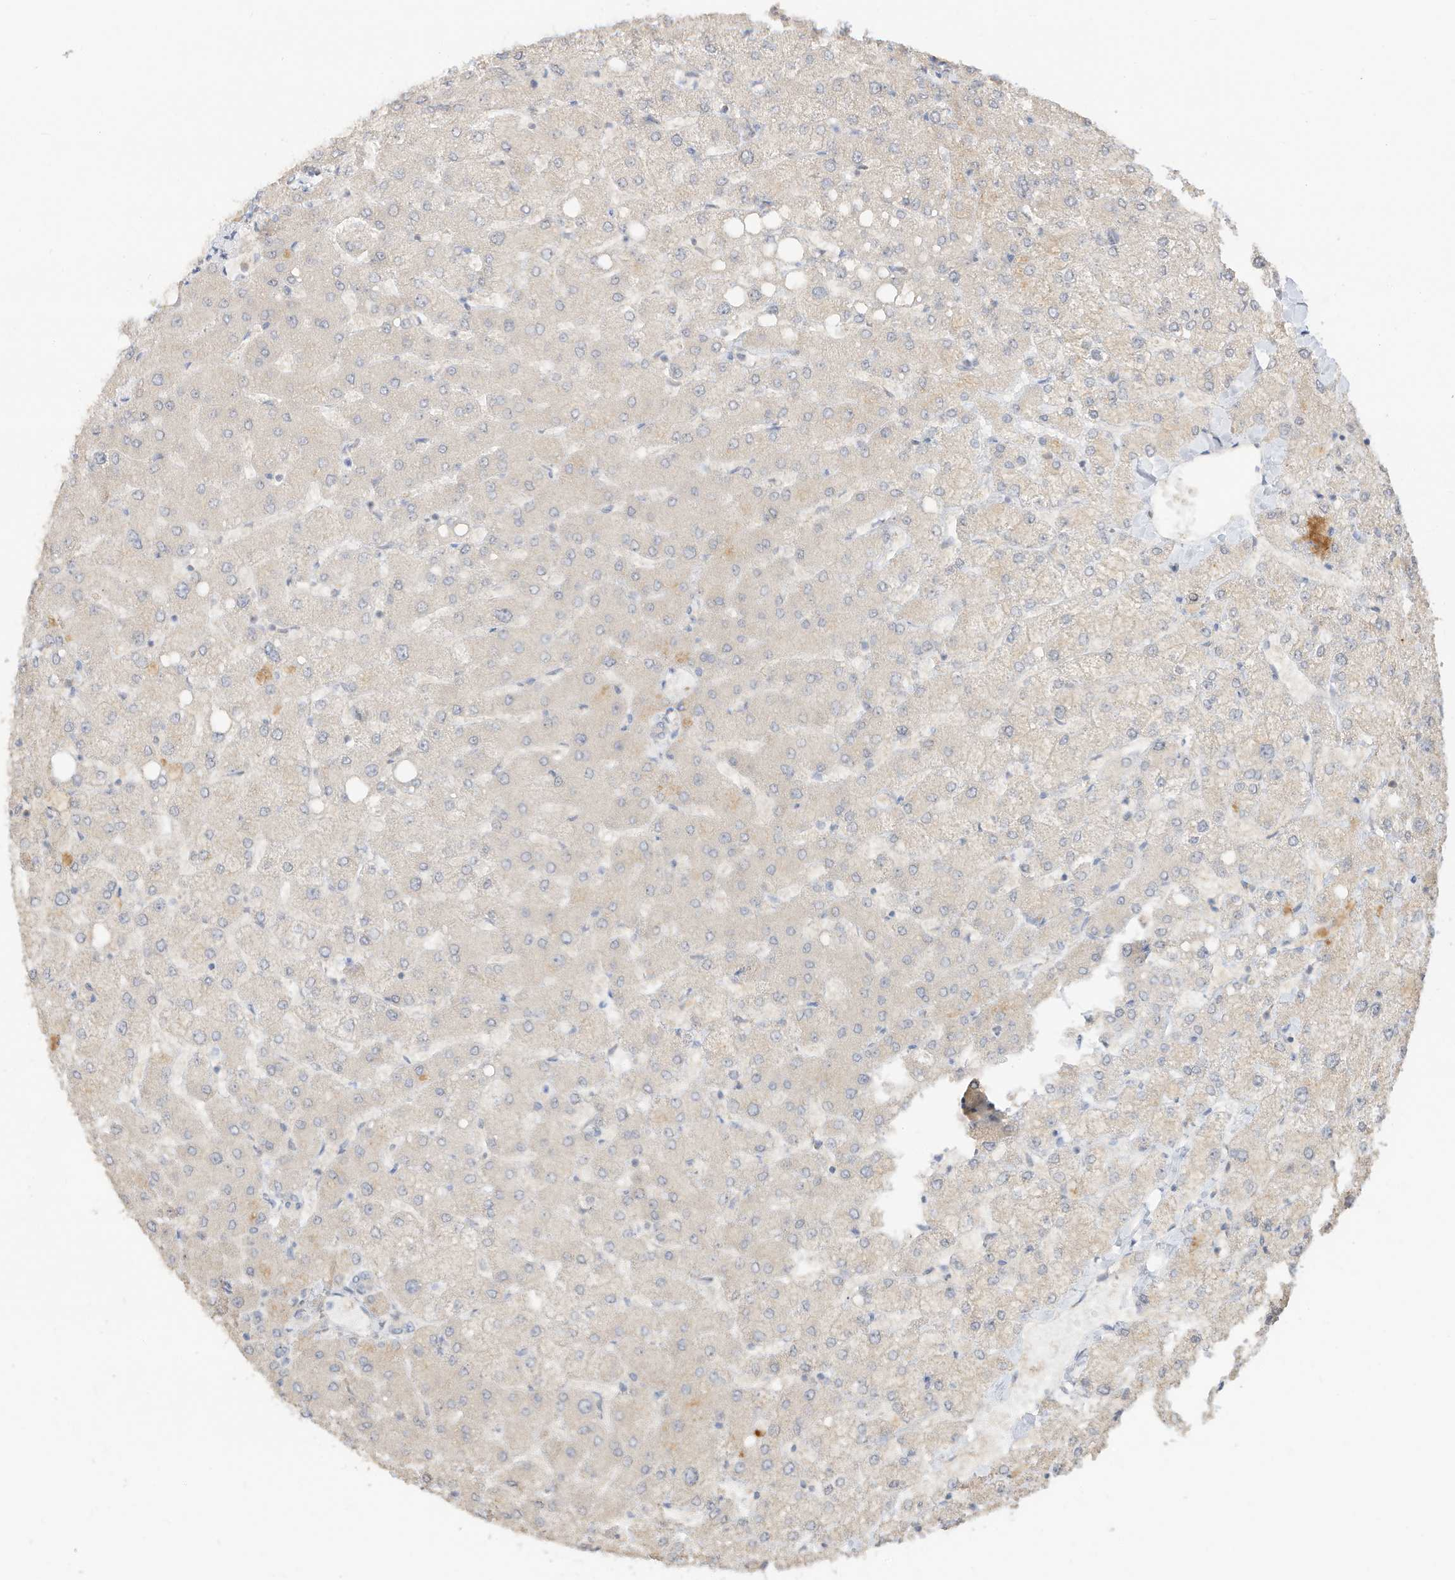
{"staining": {"intensity": "negative", "quantity": "none", "location": "none"}, "tissue": "liver", "cell_type": "Cholangiocytes", "image_type": "normal", "snomed": [{"axis": "morphology", "description": "Normal tissue, NOS"}, {"axis": "topography", "description": "Liver"}], "caption": "This is a image of immunohistochemistry staining of benign liver, which shows no positivity in cholangiocytes.", "gene": "CAGE1", "patient": {"sex": "female", "age": 54}}